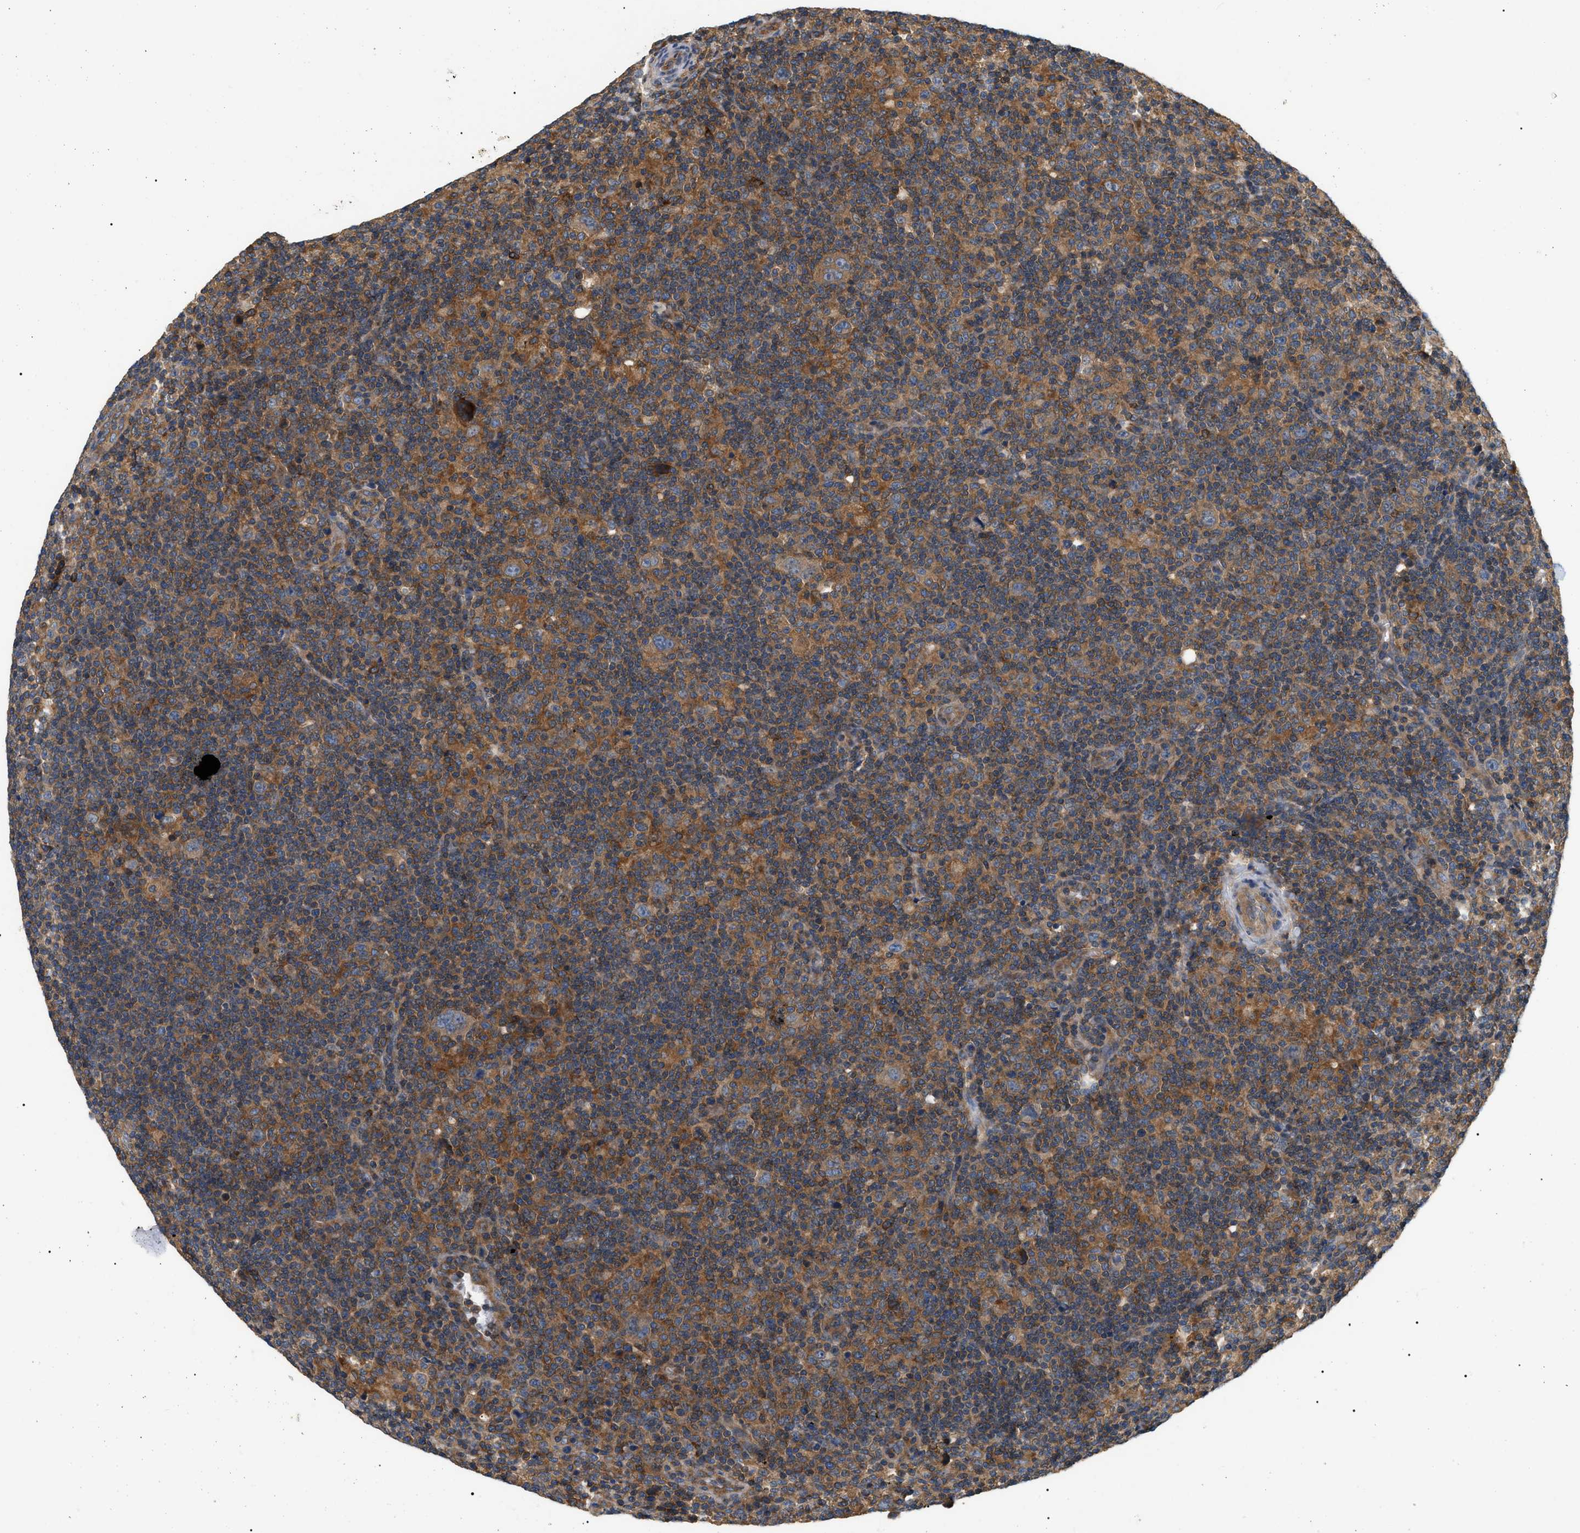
{"staining": {"intensity": "moderate", "quantity": ">75%", "location": "cytoplasmic/membranous"}, "tissue": "lymphoma", "cell_type": "Tumor cells", "image_type": "cancer", "snomed": [{"axis": "morphology", "description": "Hodgkin's disease, NOS"}, {"axis": "topography", "description": "Lymph node"}], "caption": "Brown immunohistochemical staining in human lymphoma reveals moderate cytoplasmic/membranous positivity in about >75% of tumor cells.", "gene": "PPM1B", "patient": {"sex": "female", "age": 57}}